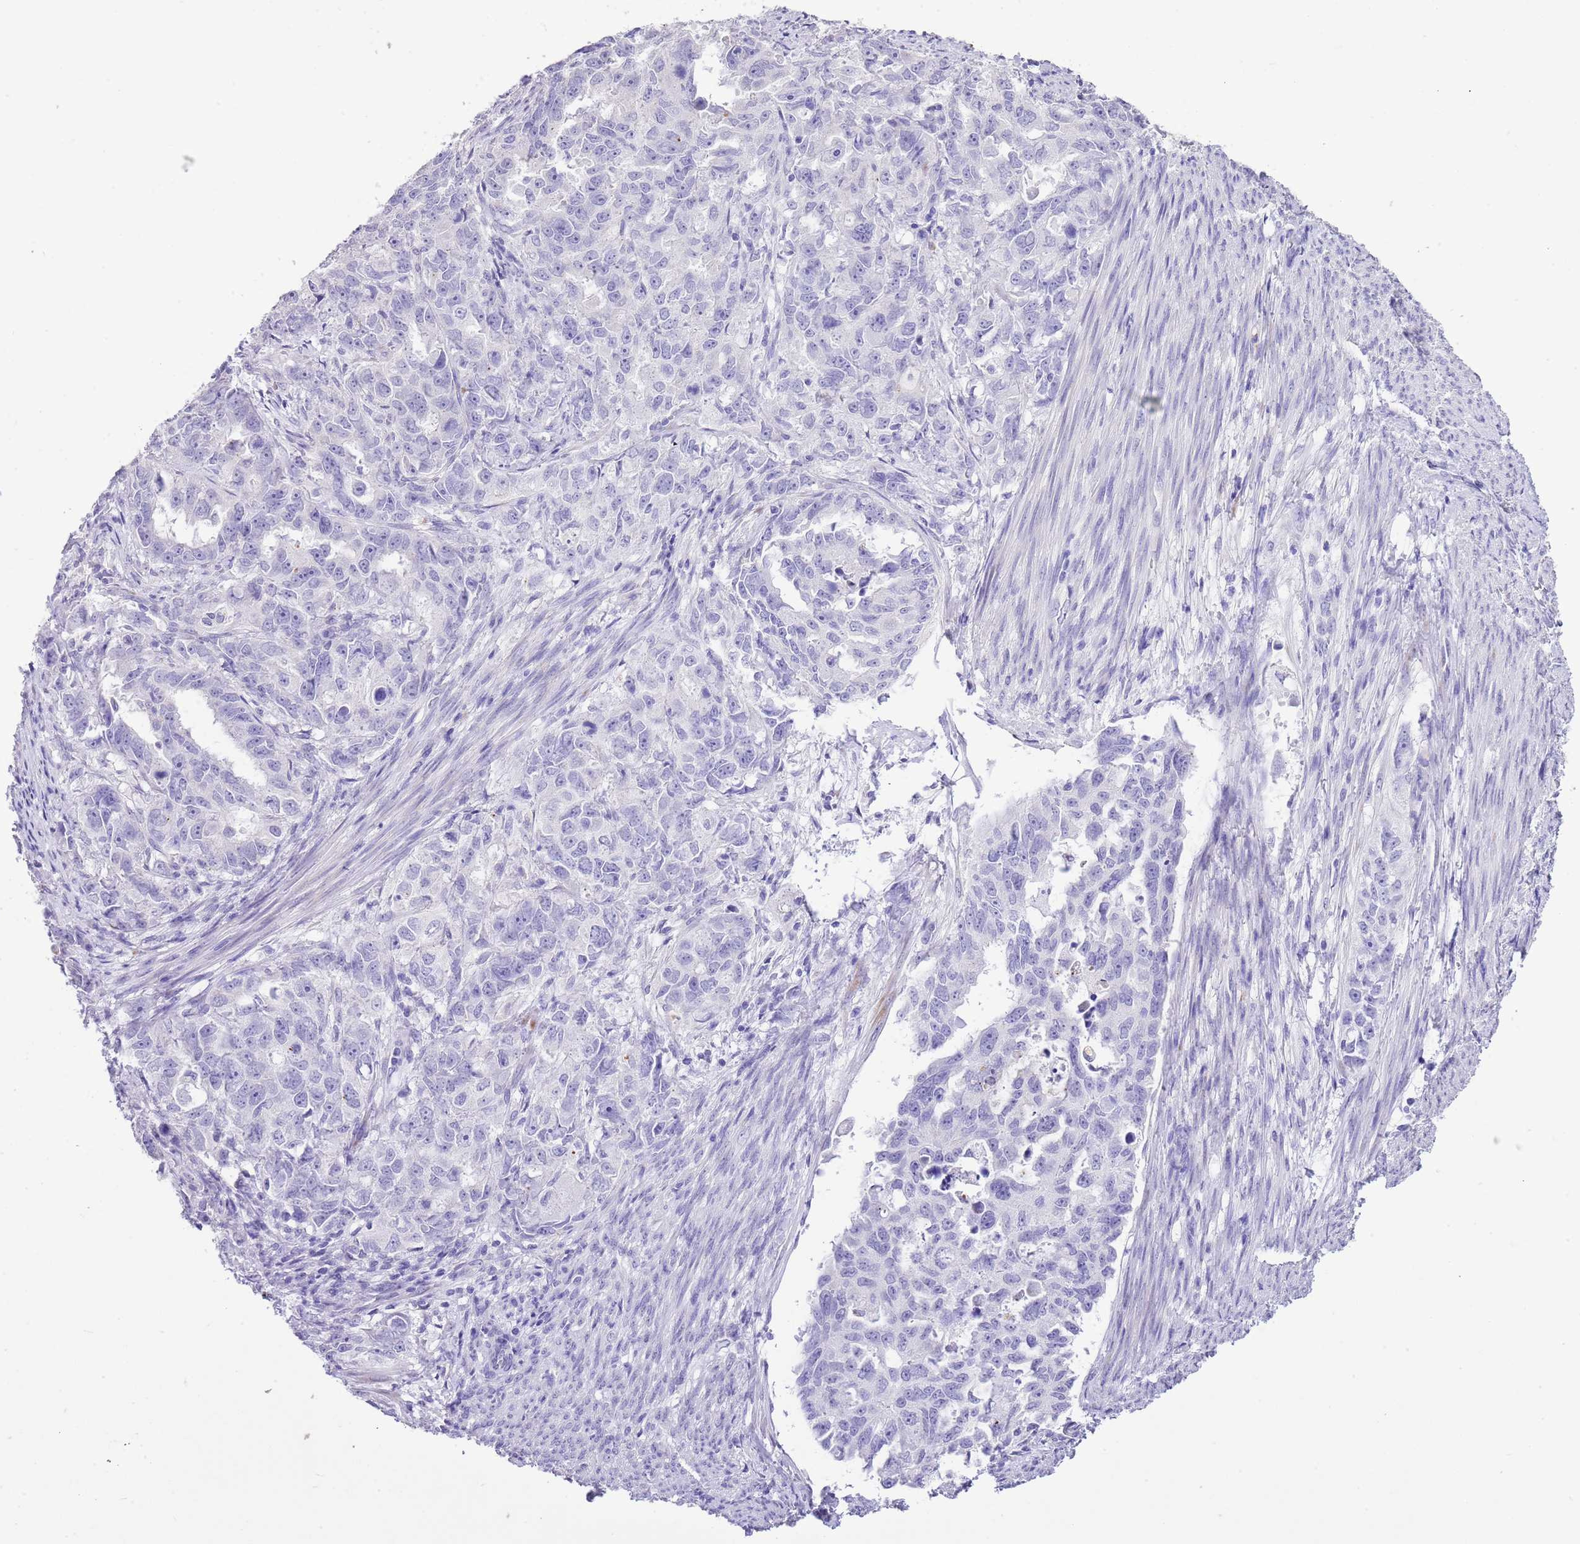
{"staining": {"intensity": "negative", "quantity": "none", "location": "none"}, "tissue": "endometrial cancer", "cell_type": "Tumor cells", "image_type": "cancer", "snomed": [{"axis": "morphology", "description": "Adenocarcinoma, NOS"}, {"axis": "topography", "description": "Endometrium"}], "caption": "Immunohistochemistry (IHC) image of neoplastic tissue: human endometrial cancer stained with DAB shows no significant protein staining in tumor cells.", "gene": "OR2Z1", "patient": {"sex": "female", "age": 65}}